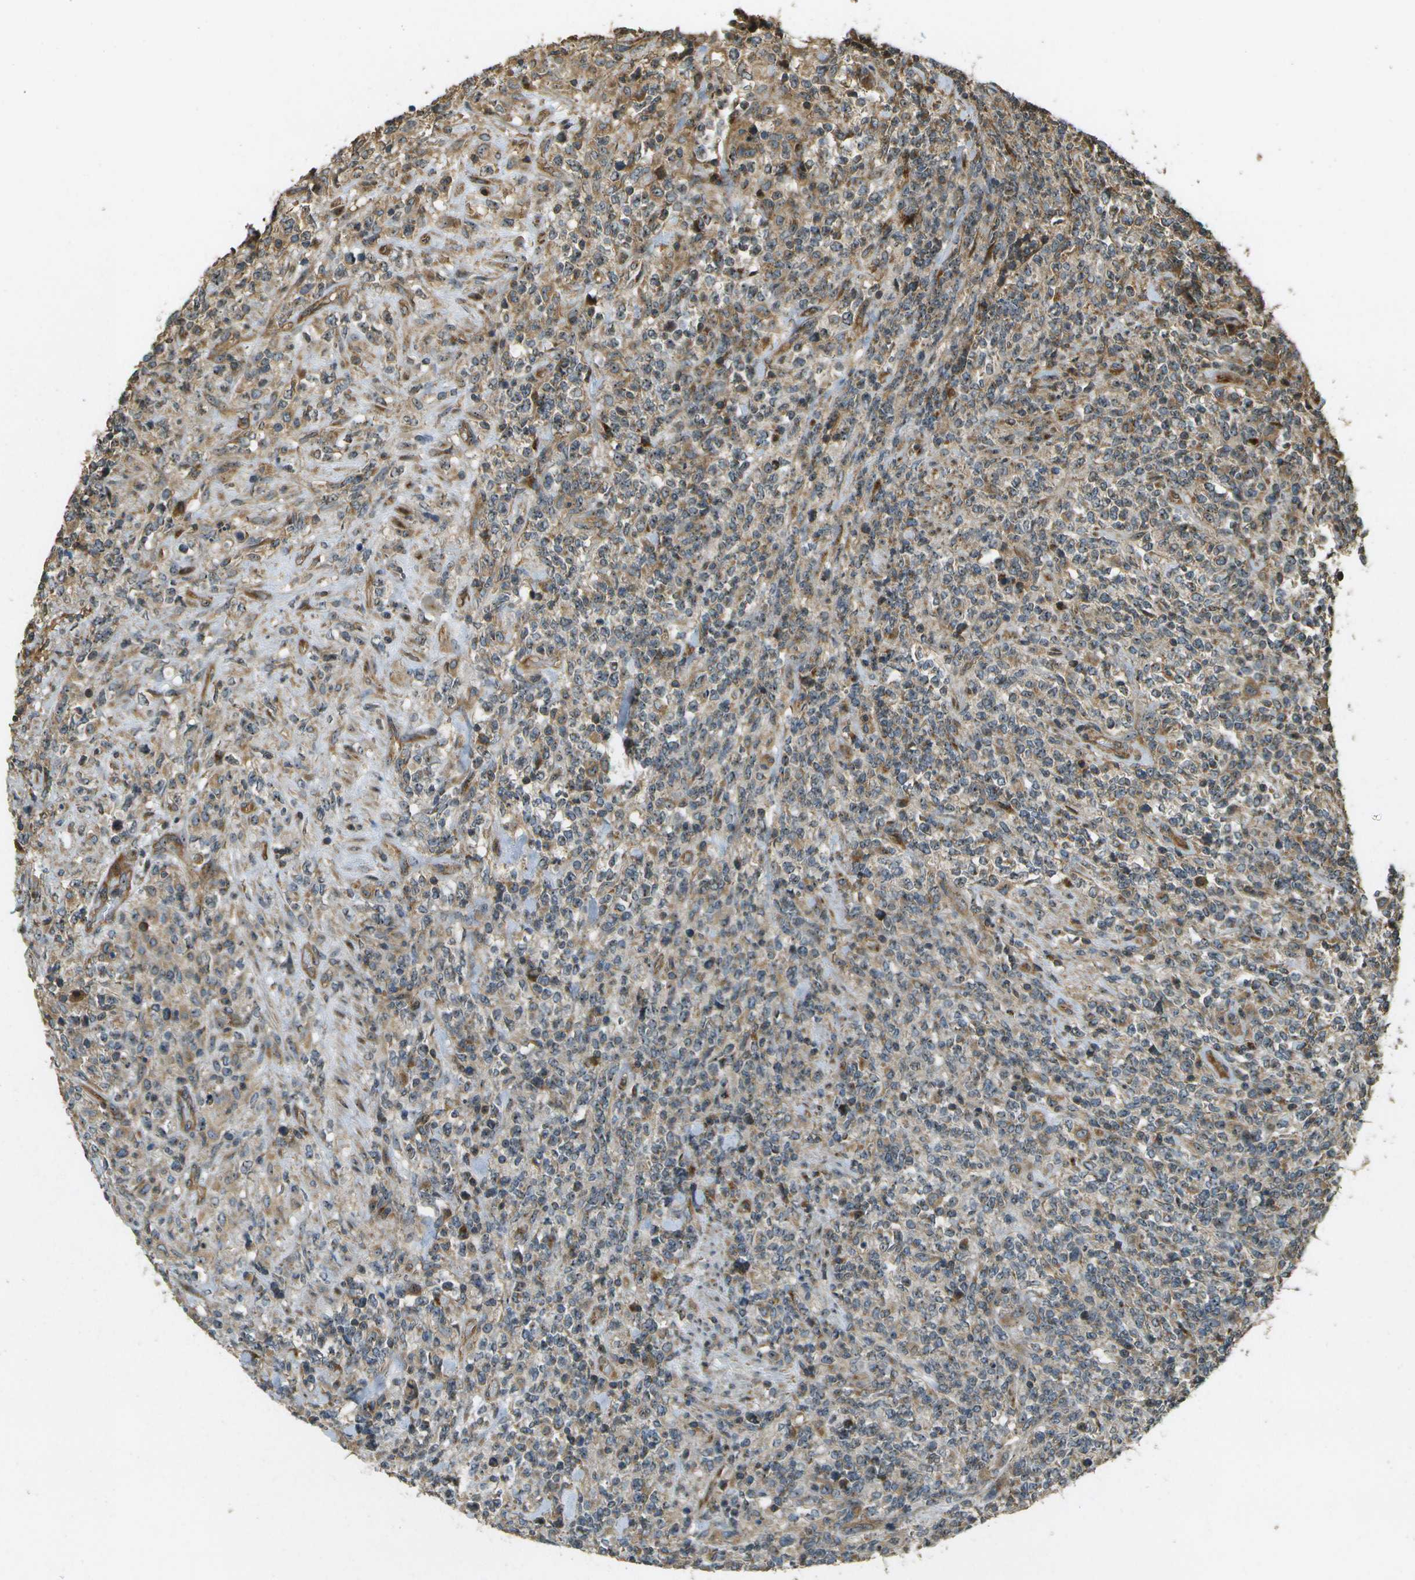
{"staining": {"intensity": "moderate", "quantity": "25%-75%", "location": "cytoplasmic/membranous,nuclear"}, "tissue": "lymphoma", "cell_type": "Tumor cells", "image_type": "cancer", "snomed": [{"axis": "morphology", "description": "Malignant lymphoma, non-Hodgkin's type, High grade"}, {"axis": "topography", "description": "Soft tissue"}], "caption": "Malignant lymphoma, non-Hodgkin's type (high-grade) stained with a brown dye exhibits moderate cytoplasmic/membranous and nuclear positive staining in about 25%-75% of tumor cells.", "gene": "LRP12", "patient": {"sex": "male", "age": 18}}